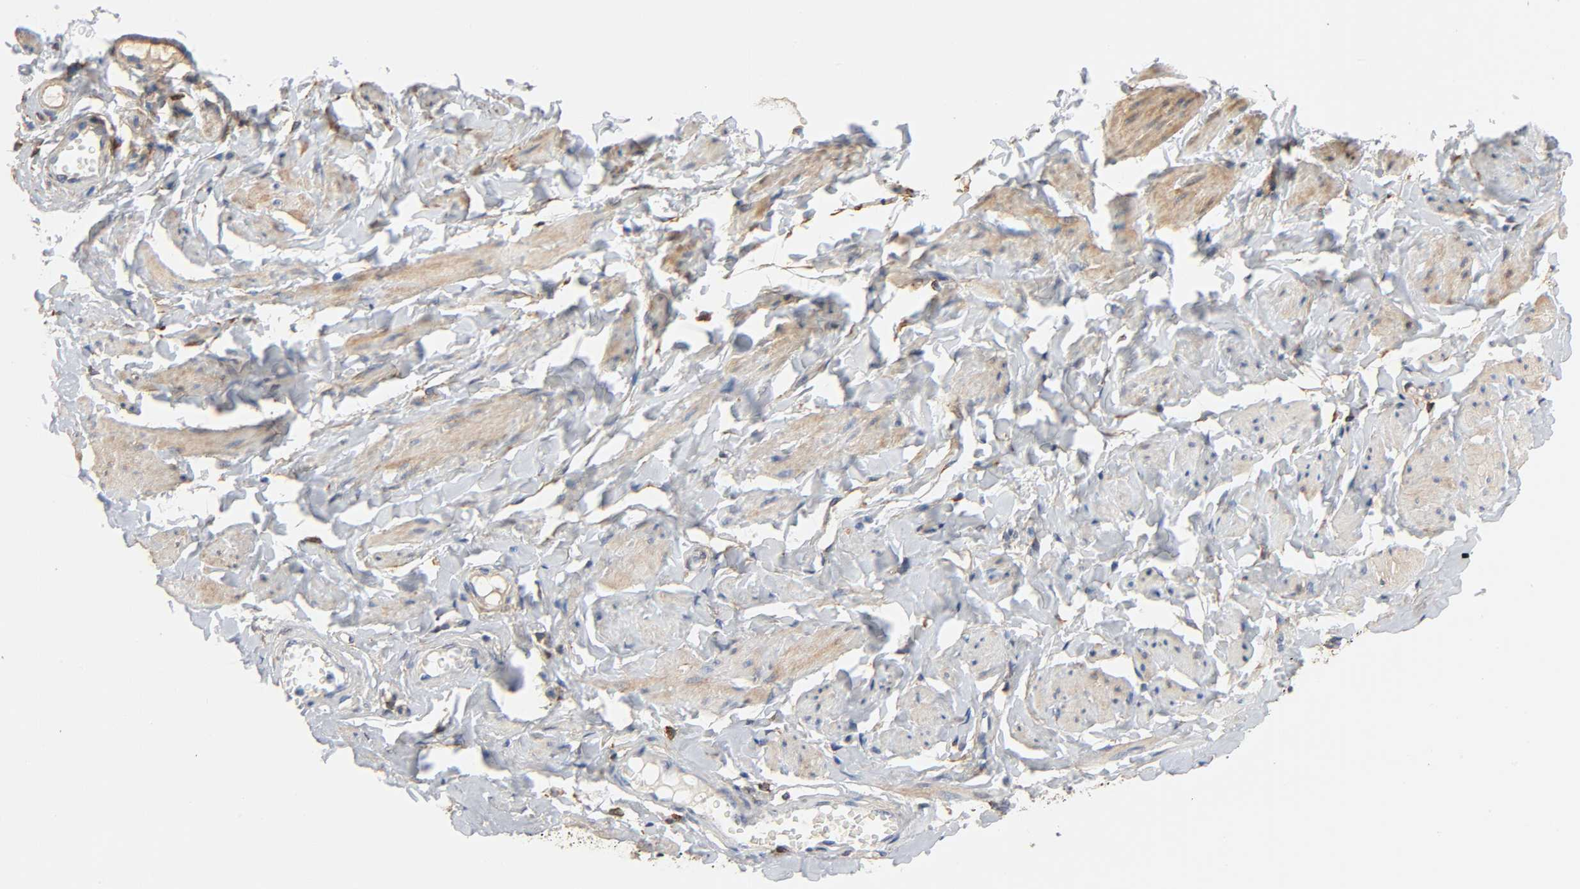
{"staining": {"intensity": "negative", "quantity": "none", "location": "none"}, "tissue": "vagina", "cell_type": "Squamous epithelial cells", "image_type": "normal", "snomed": [{"axis": "morphology", "description": "Normal tissue, NOS"}, {"axis": "topography", "description": "Vagina"}], "caption": "Unremarkable vagina was stained to show a protein in brown. There is no significant staining in squamous epithelial cells. The staining was performed using DAB to visualize the protein expression in brown, while the nuclei were stained in blue with hematoxylin (Magnification: 20x).", "gene": "BIN1", "patient": {"sex": "female", "age": 55}}